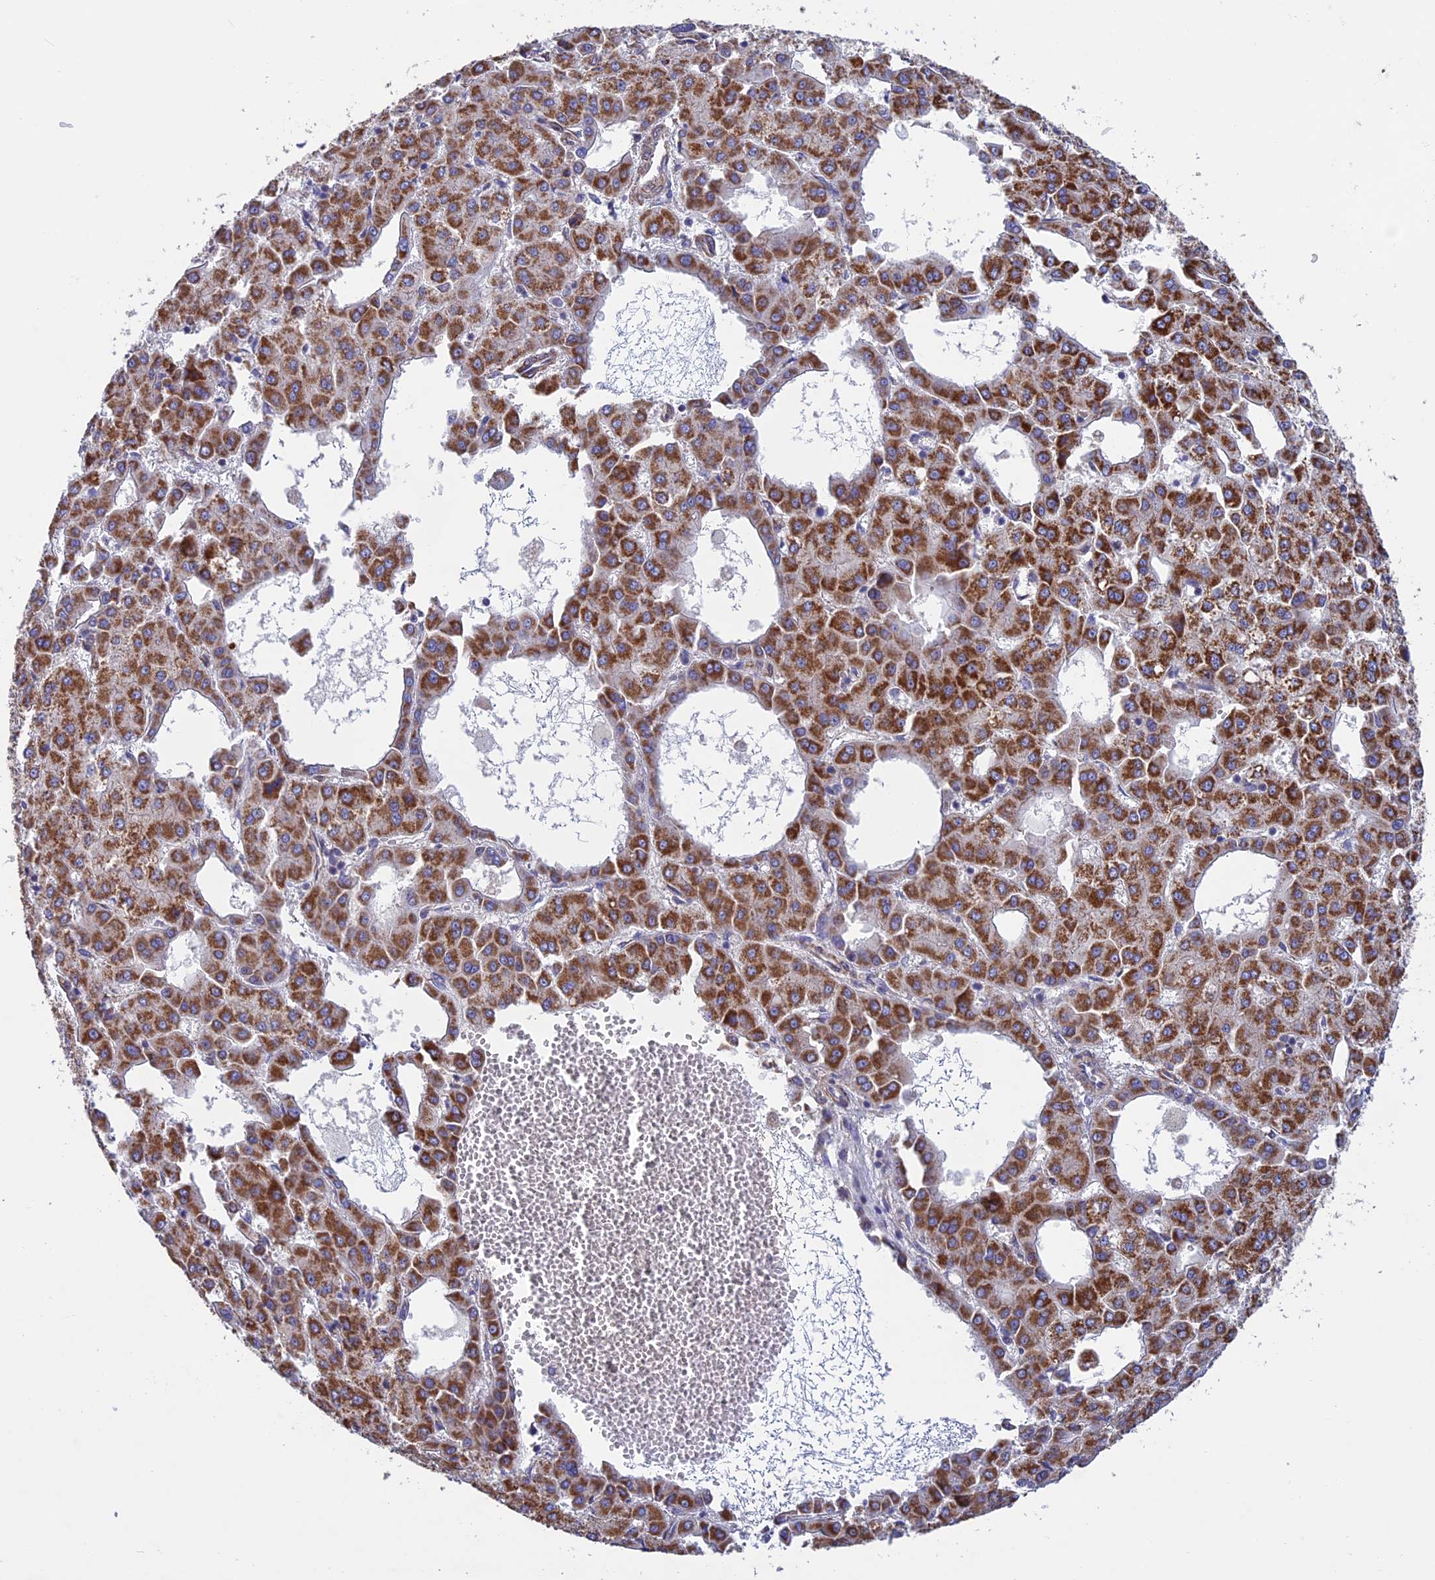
{"staining": {"intensity": "strong", "quantity": ">75%", "location": "cytoplasmic/membranous"}, "tissue": "liver cancer", "cell_type": "Tumor cells", "image_type": "cancer", "snomed": [{"axis": "morphology", "description": "Carcinoma, Hepatocellular, NOS"}, {"axis": "topography", "description": "Liver"}], "caption": "Tumor cells show strong cytoplasmic/membranous staining in about >75% of cells in hepatocellular carcinoma (liver).", "gene": "ETFDH", "patient": {"sex": "male", "age": 47}}